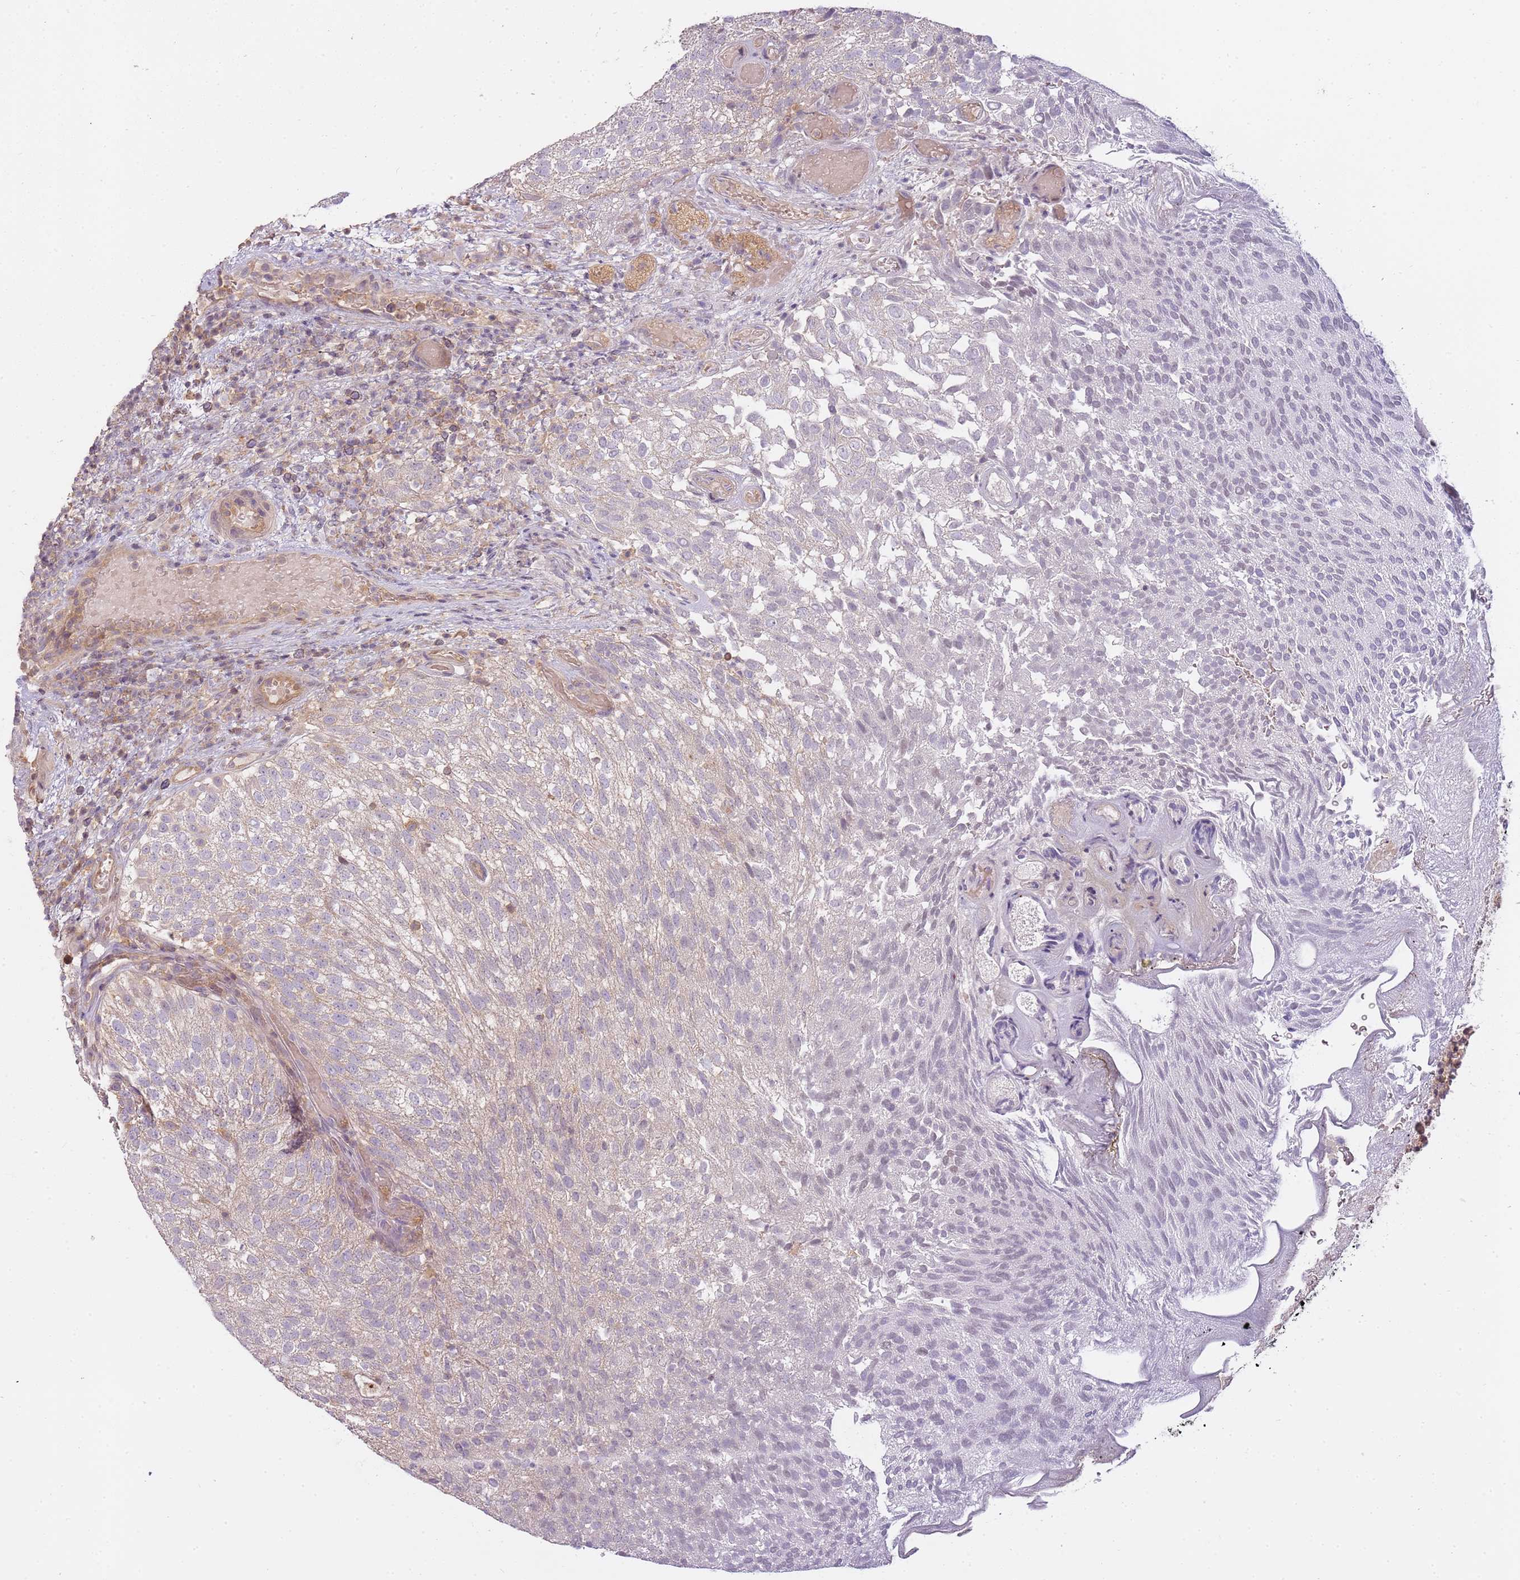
{"staining": {"intensity": "negative", "quantity": "none", "location": "none"}, "tissue": "urothelial cancer", "cell_type": "Tumor cells", "image_type": "cancer", "snomed": [{"axis": "morphology", "description": "Urothelial carcinoma, Low grade"}, {"axis": "topography", "description": "Urinary bladder"}], "caption": "The image displays no staining of tumor cells in low-grade urothelial carcinoma.", "gene": "GSTO2", "patient": {"sex": "male", "age": 78}}